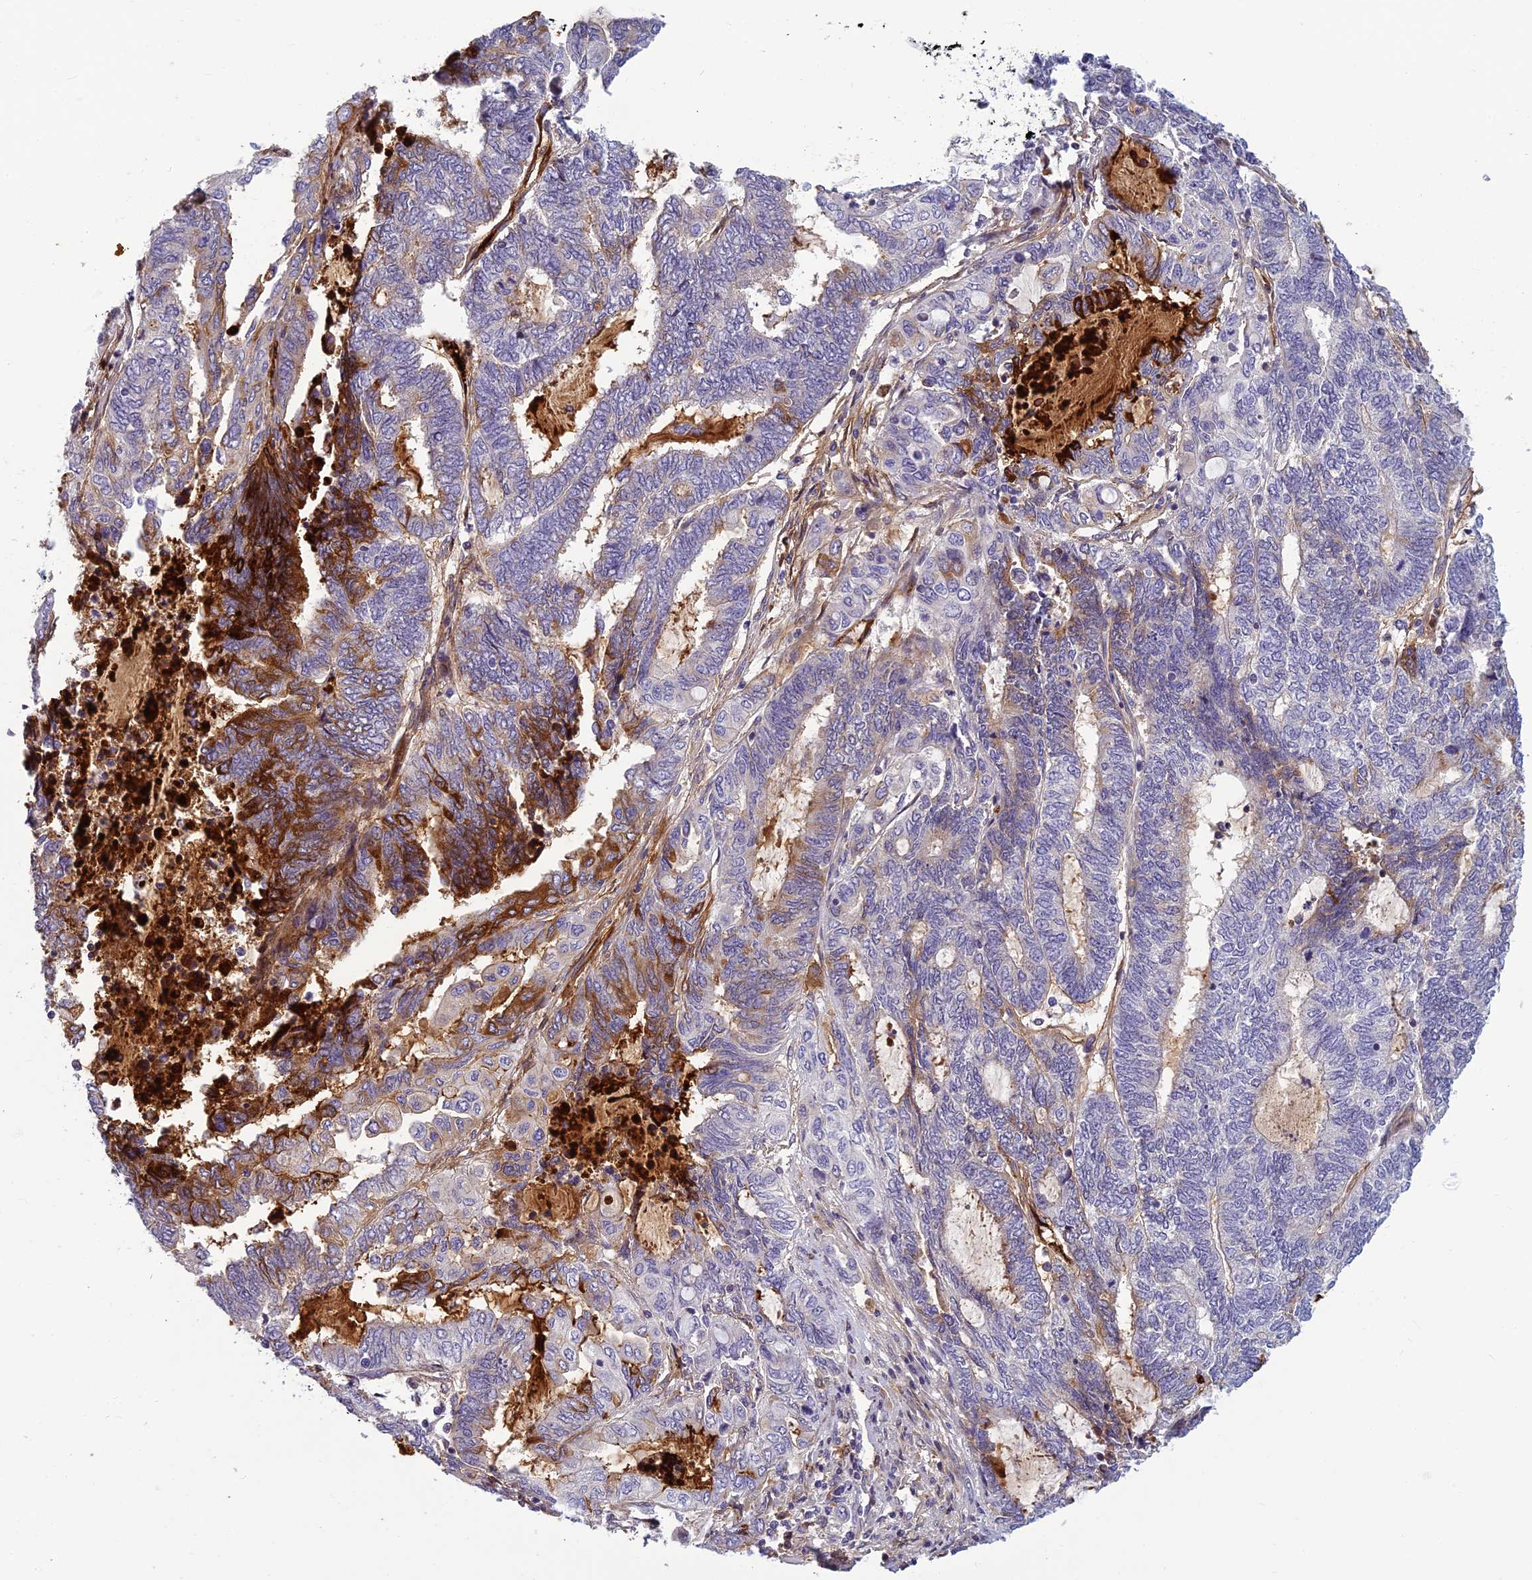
{"staining": {"intensity": "moderate", "quantity": "<25%", "location": "cytoplasmic/membranous"}, "tissue": "endometrial cancer", "cell_type": "Tumor cells", "image_type": "cancer", "snomed": [{"axis": "morphology", "description": "Adenocarcinoma, NOS"}, {"axis": "topography", "description": "Uterus"}, {"axis": "topography", "description": "Endometrium"}], "caption": "Endometrial cancer stained with DAB immunohistochemistry (IHC) shows low levels of moderate cytoplasmic/membranous staining in about <25% of tumor cells.", "gene": "CLEC11A", "patient": {"sex": "female", "age": 70}}